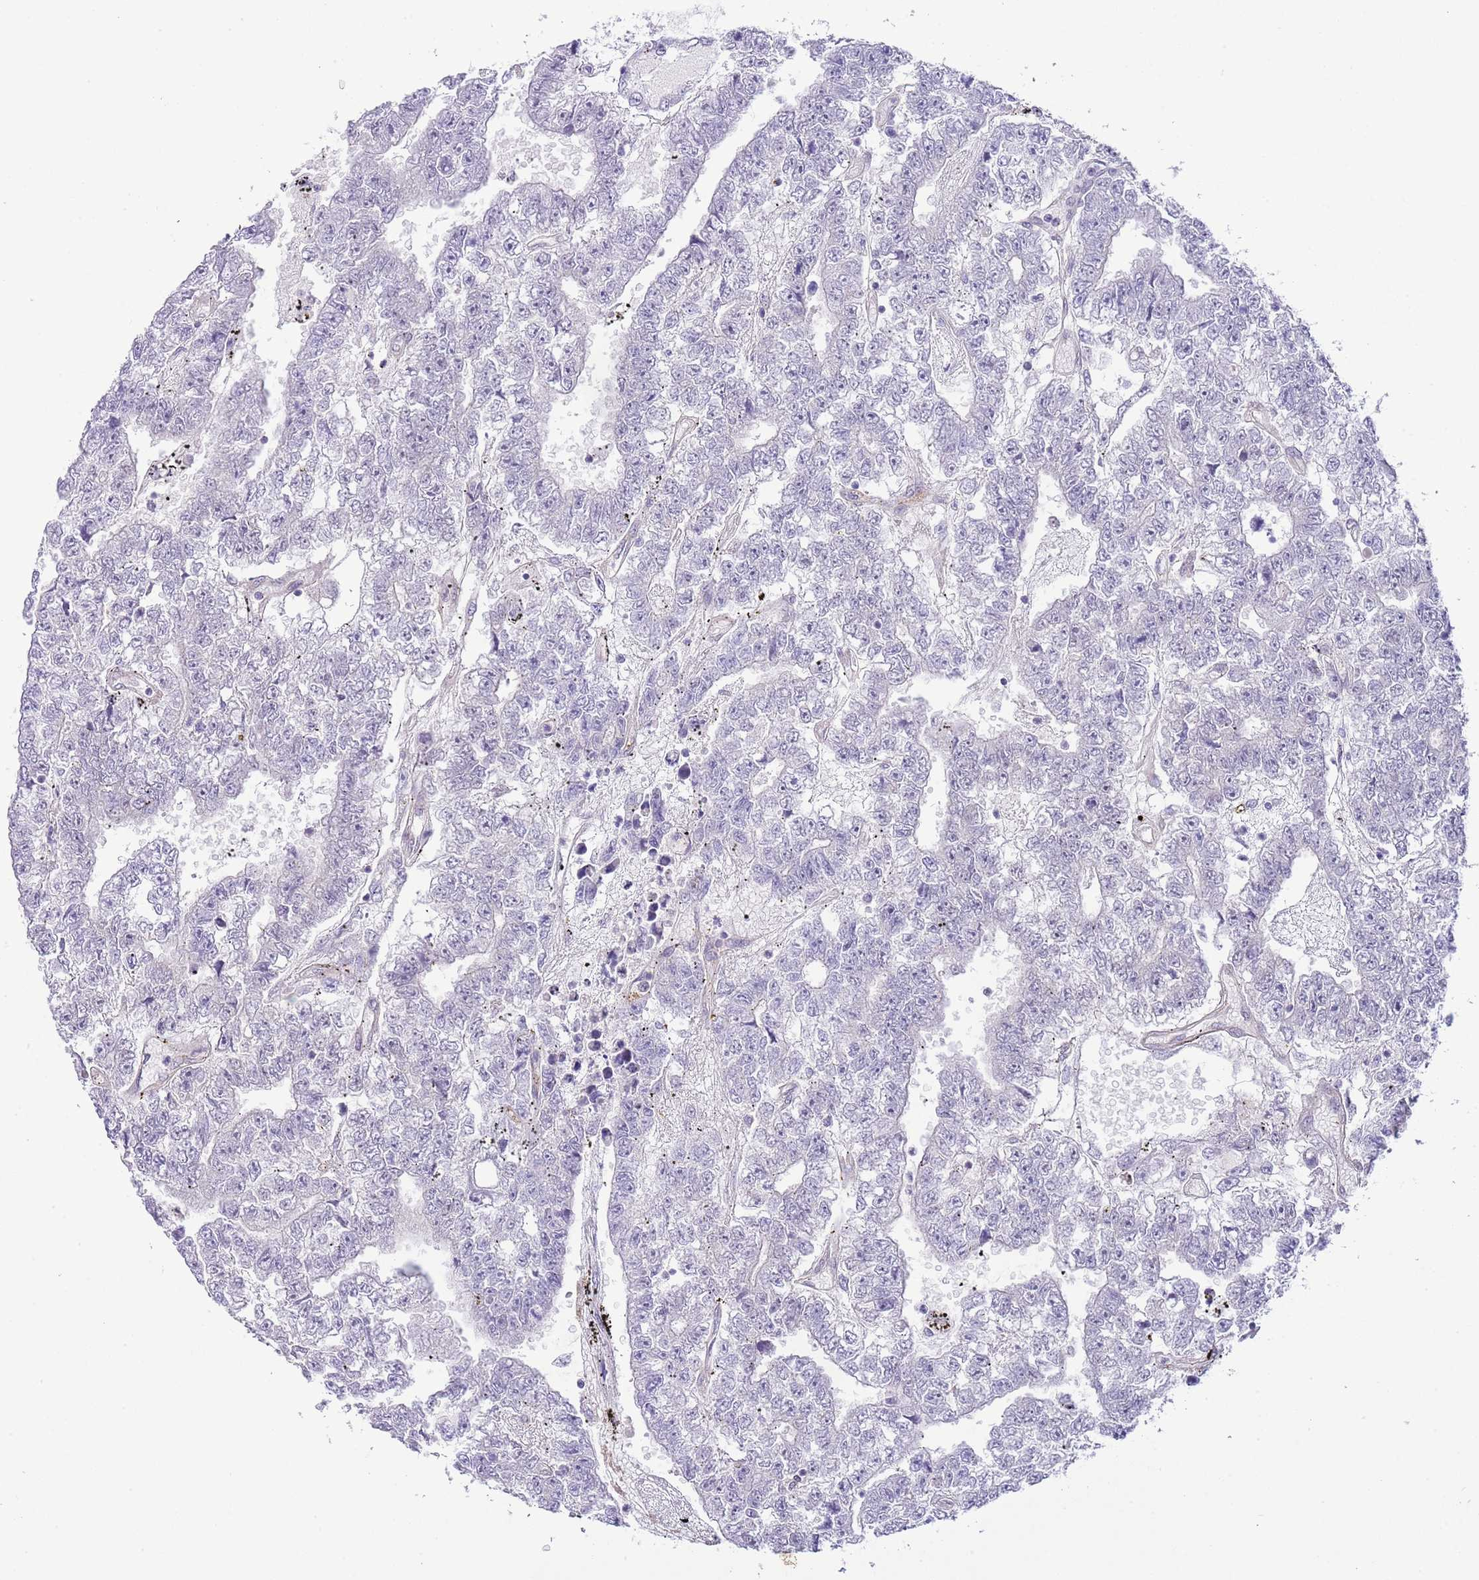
{"staining": {"intensity": "negative", "quantity": "none", "location": "none"}, "tissue": "testis cancer", "cell_type": "Tumor cells", "image_type": "cancer", "snomed": [{"axis": "morphology", "description": "Carcinoma, Embryonal, NOS"}, {"axis": "topography", "description": "Testis"}], "caption": "DAB immunohistochemical staining of testis embryonal carcinoma exhibits no significant positivity in tumor cells. (DAB (3,3'-diaminobenzidine) immunohistochemistry visualized using brightfield microscopy, high magnification).", "gene": "MIDN", "patient": {"sex": "male", "age": 25}}